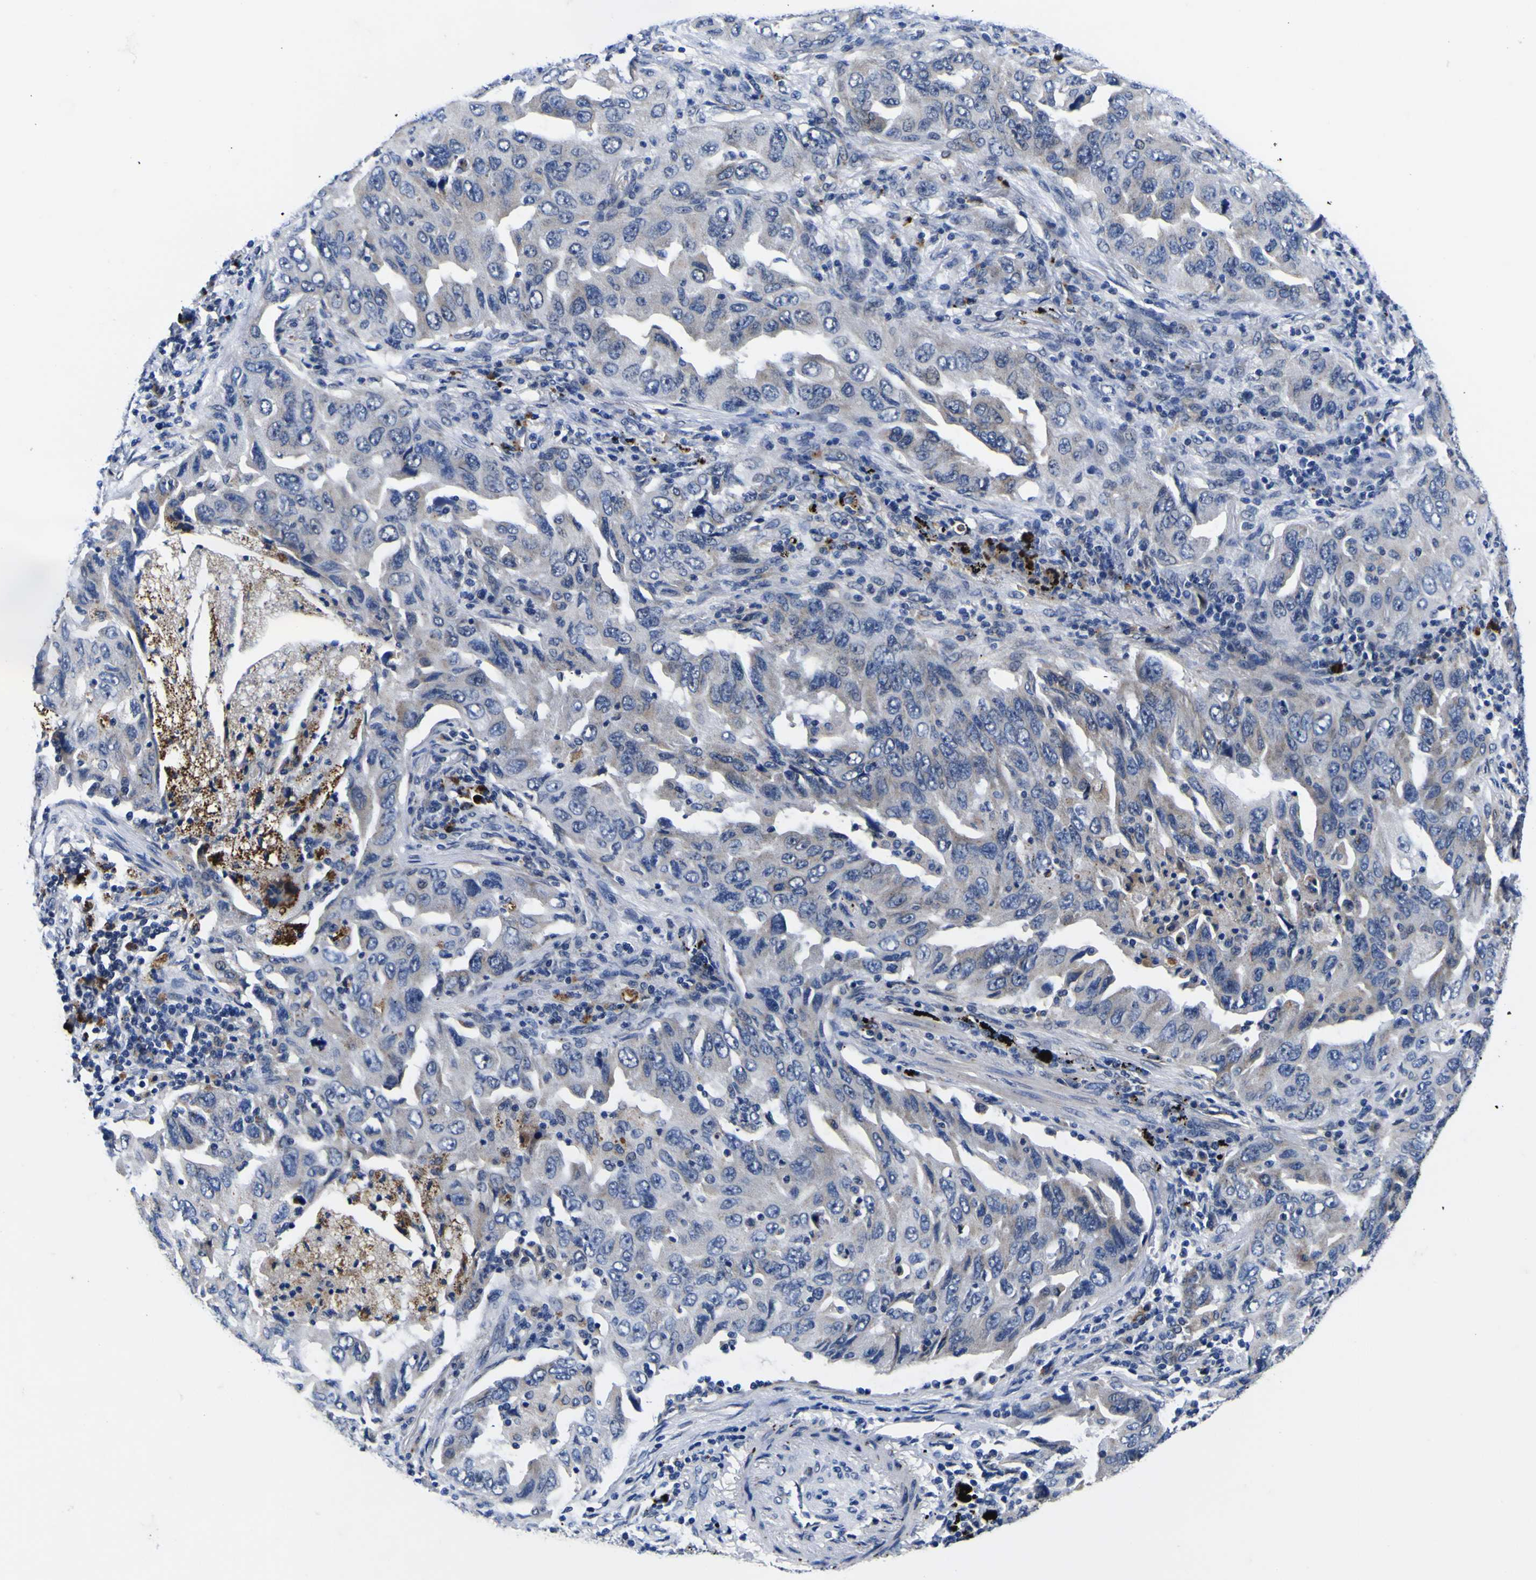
{"staining": {"intensity": "weak", "quantity": "<25%", "location": "cytoplasmic/membranous"}, "tissue": "lung cancer", "cell_type": "Tumor cells", "image_type": "cancer", "snomed": [{"axis": "morphology", "description": "Adenocarcinoma, NOS"}, {"axis": "topography", "description": "Lung"}], "caption": "Tumor cells show no significant expression in lung cancer (adenocarcinoma).", "gene": "IGFLR1", "patient": {"sex": "female", "age": 65}}